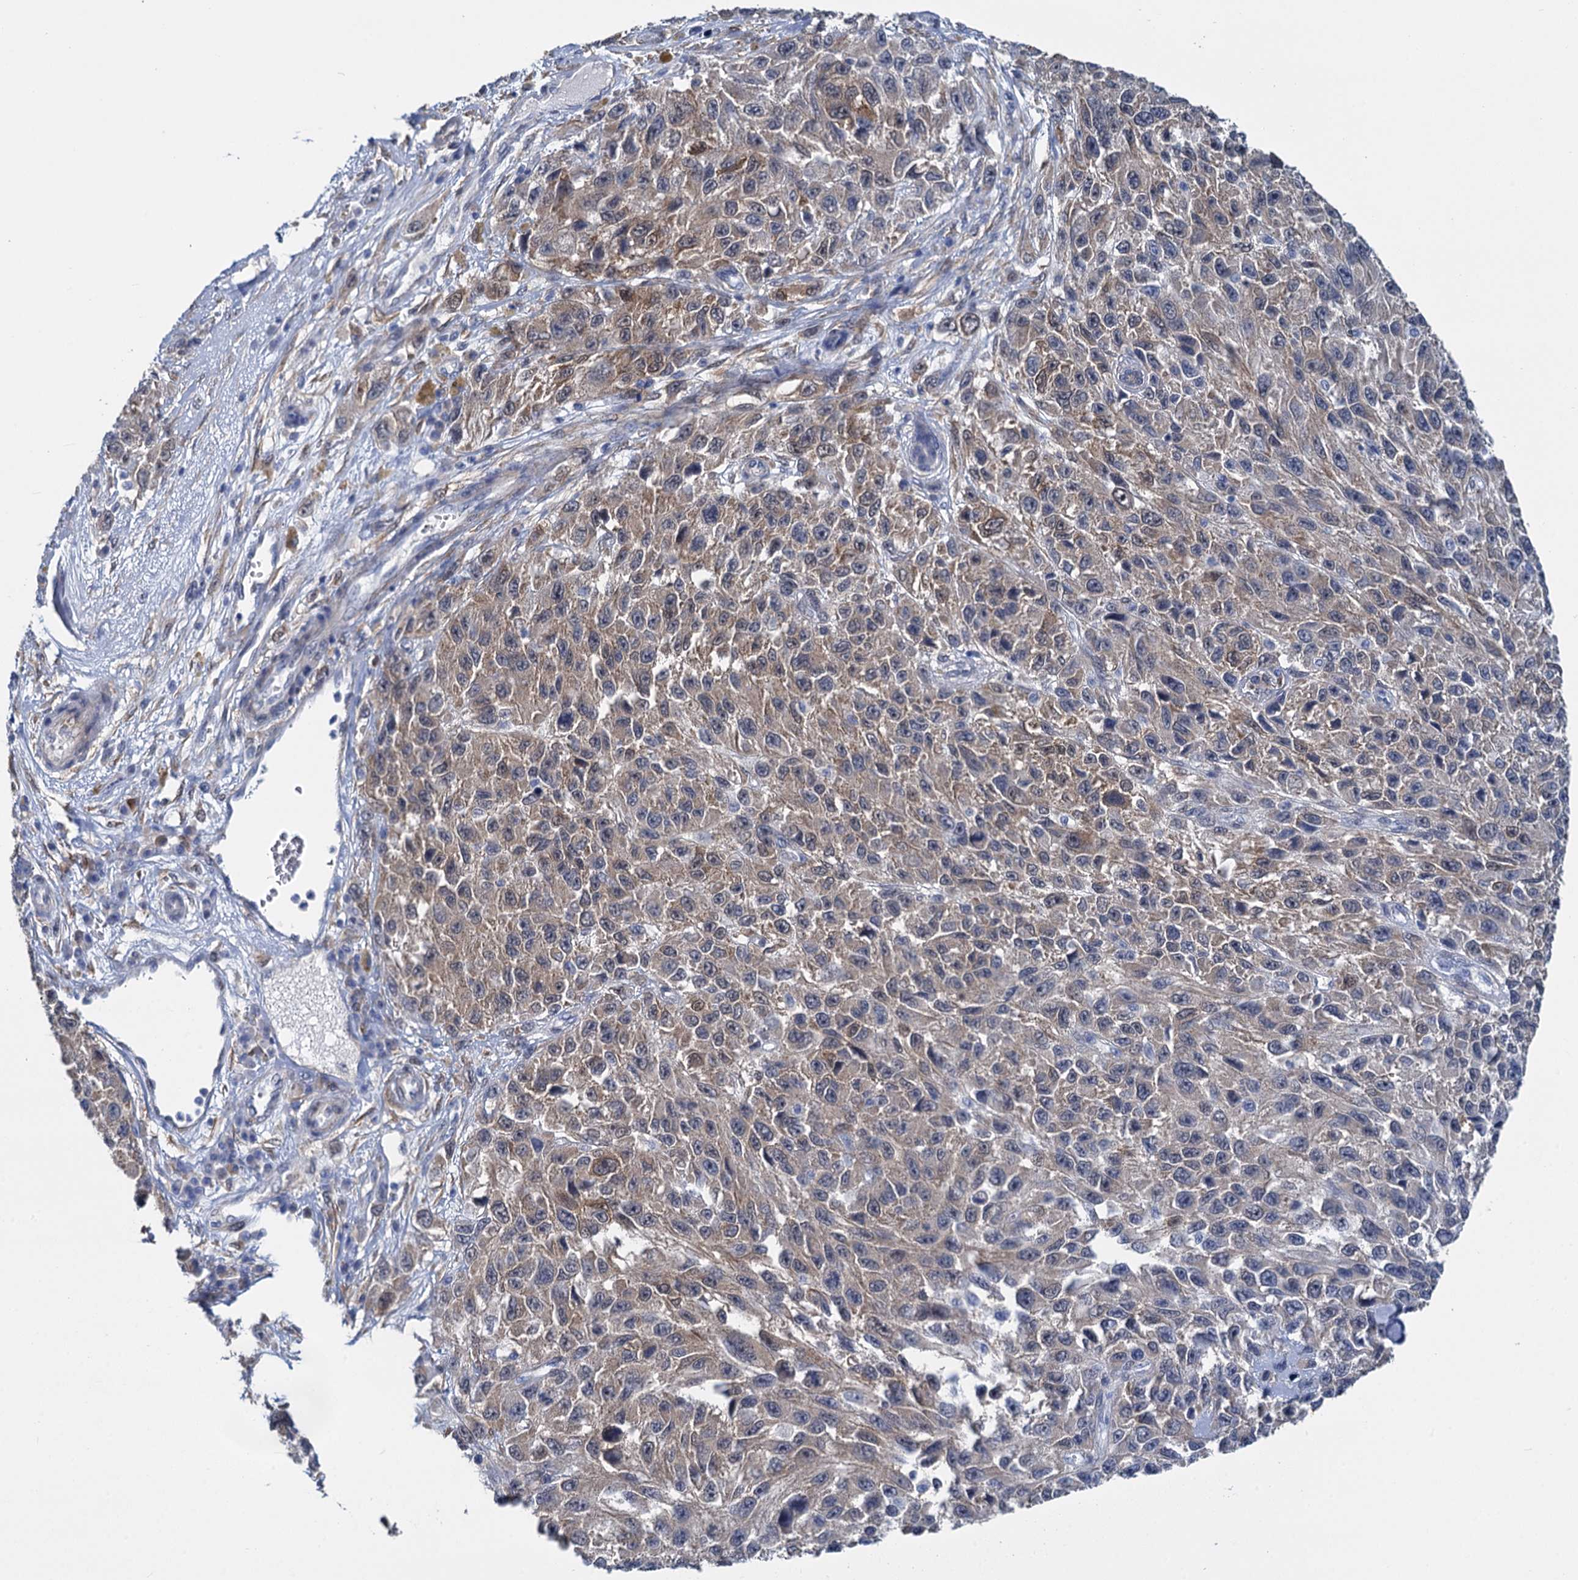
{"staining": {"intensity": "moderate", "quantity": "25%-75%", "location": "cytoplasmic/membranous"}, "tissue": "melanoma", "cell_type": "Tumor cells", "image_type": "cancer", "snomed": [{"axis": "morphology", "description": "Normal tissue, NOS"}, {"axis": "morphology", "description": "Malignant melanoma, NOS"}, {"axis": "topography", "description": "Skin"}], "caption": "IHC (DAB (3,3'-diaminobenzidine)) staining of melanoma demonstrates moderate cytoplasmic/membranous protein expression in approximately 25%-75% of tumor cells.", "gene": "GSTM3", "patient": {"sex": "female", "age": 96}}